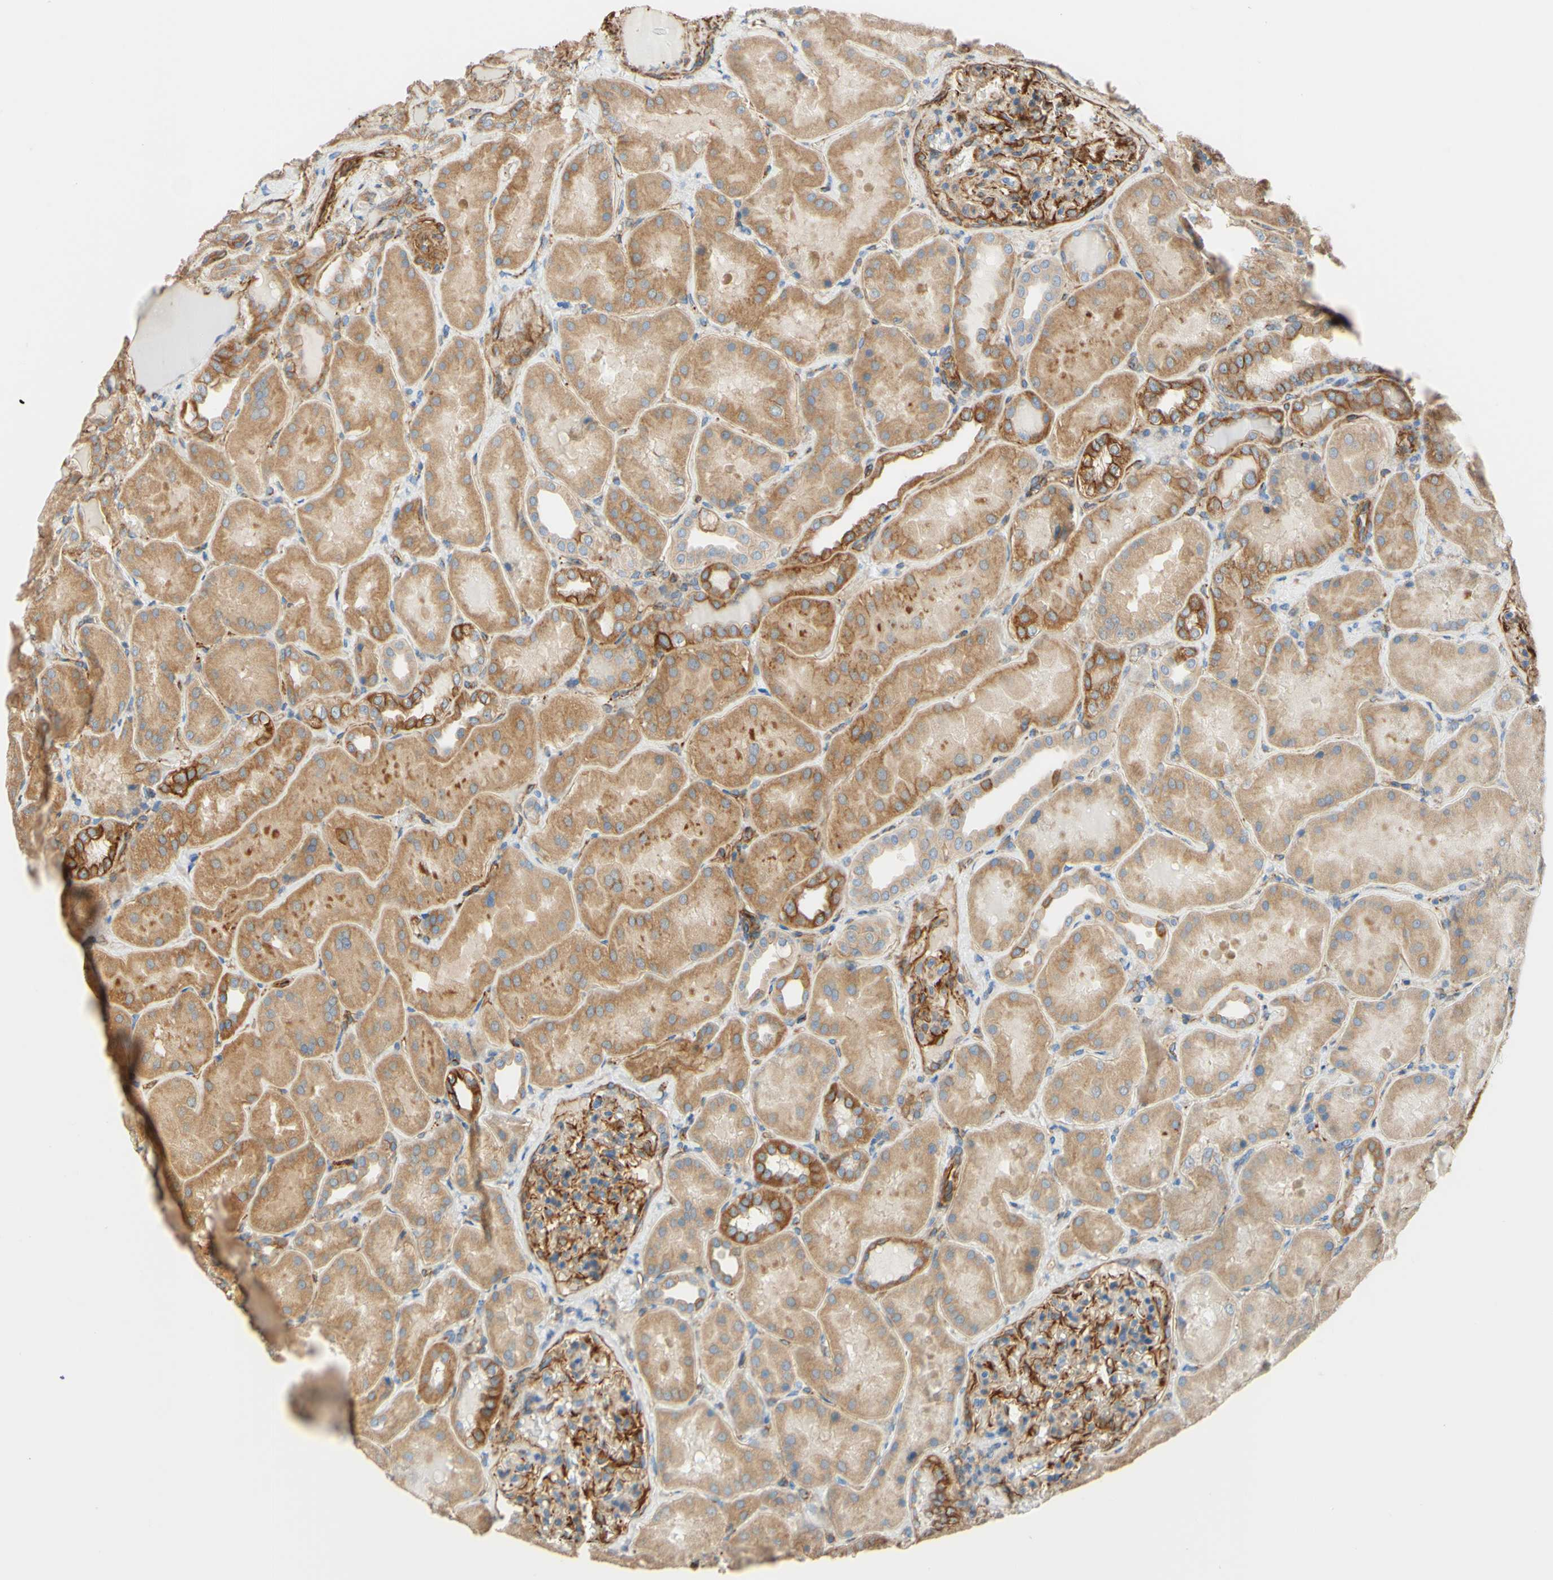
{"staining": {"intensity": "strong", "quantity": "<25%", "location": "cytoplasmic/membranous"}, "tissue": "kidney", "cell_type": "Cells in glomeruli", "image_type": "normal", "snomed": [{"axis": "morphology", "description": "Normal tissue, NOS"}, {"axis": "topography", "description": "Kidney"}], "caption": "Immunohistochemical staining of unremarkable kidney exhibits strong cytoplasmic/membranous protein staining in approximately <25% of cells in glomeruli. The protein of interest is shown in brown color, while the nuclei are stained blue.", "gene": "ENDOD1", "patient": {"sex": "female", "age": 56}}